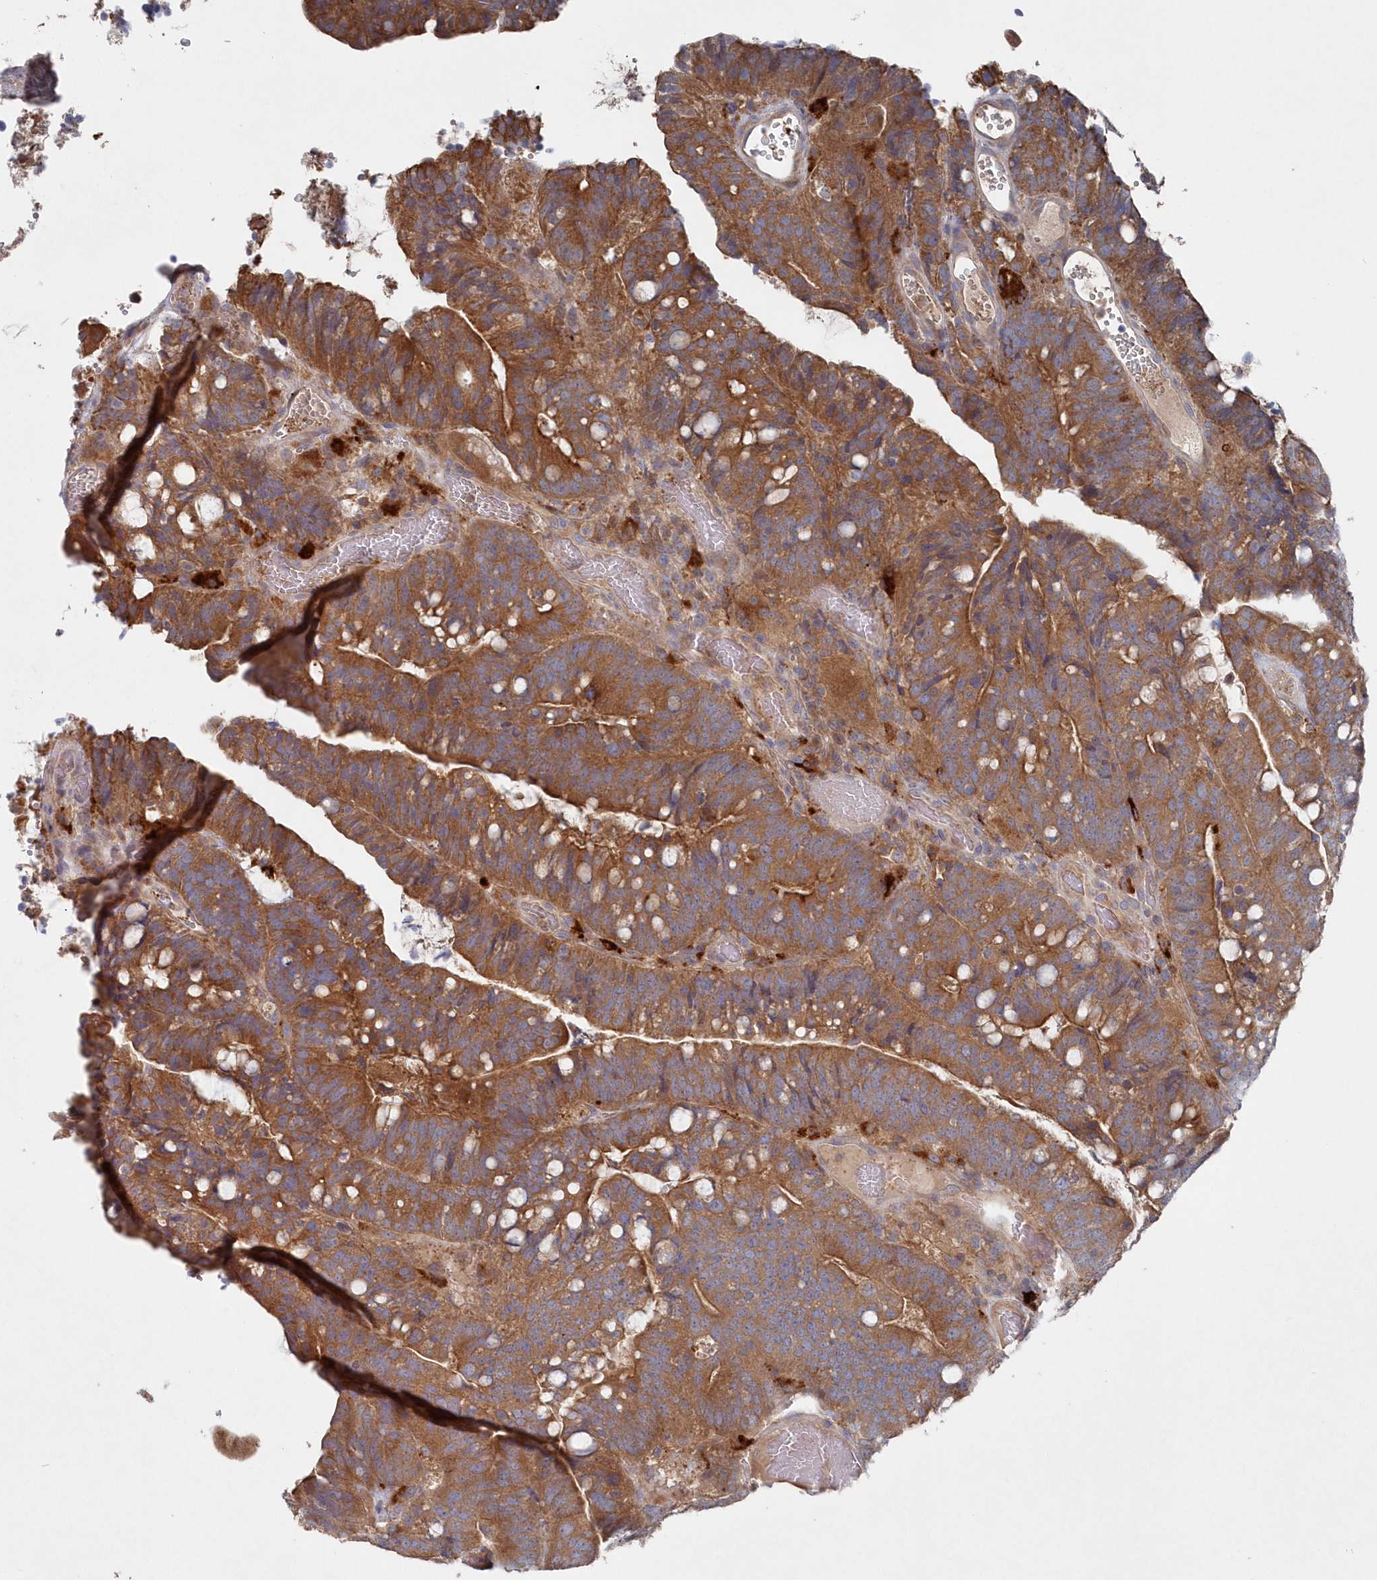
{"staining": {"intensity": "strong", "quantity": ">75%", "location": "cytoplasmic/membranous"}, "tissue": "colorectal cancer", "cell_type": "Tumor cells", "image_type": "cancer", "snomed": [{"axis": "morphology", "description": "Adenocarcinoma, NOS"}, {"axis": "topography", "description": "Colon"}], "caption": "Tumor cells reveal strong cytoplasmic/membranous positivity in about >75% of cells in adenocarcinoma (colorectal).", "gene": "ASNSD1", "patient": {"sex": "female", "age": 66}}